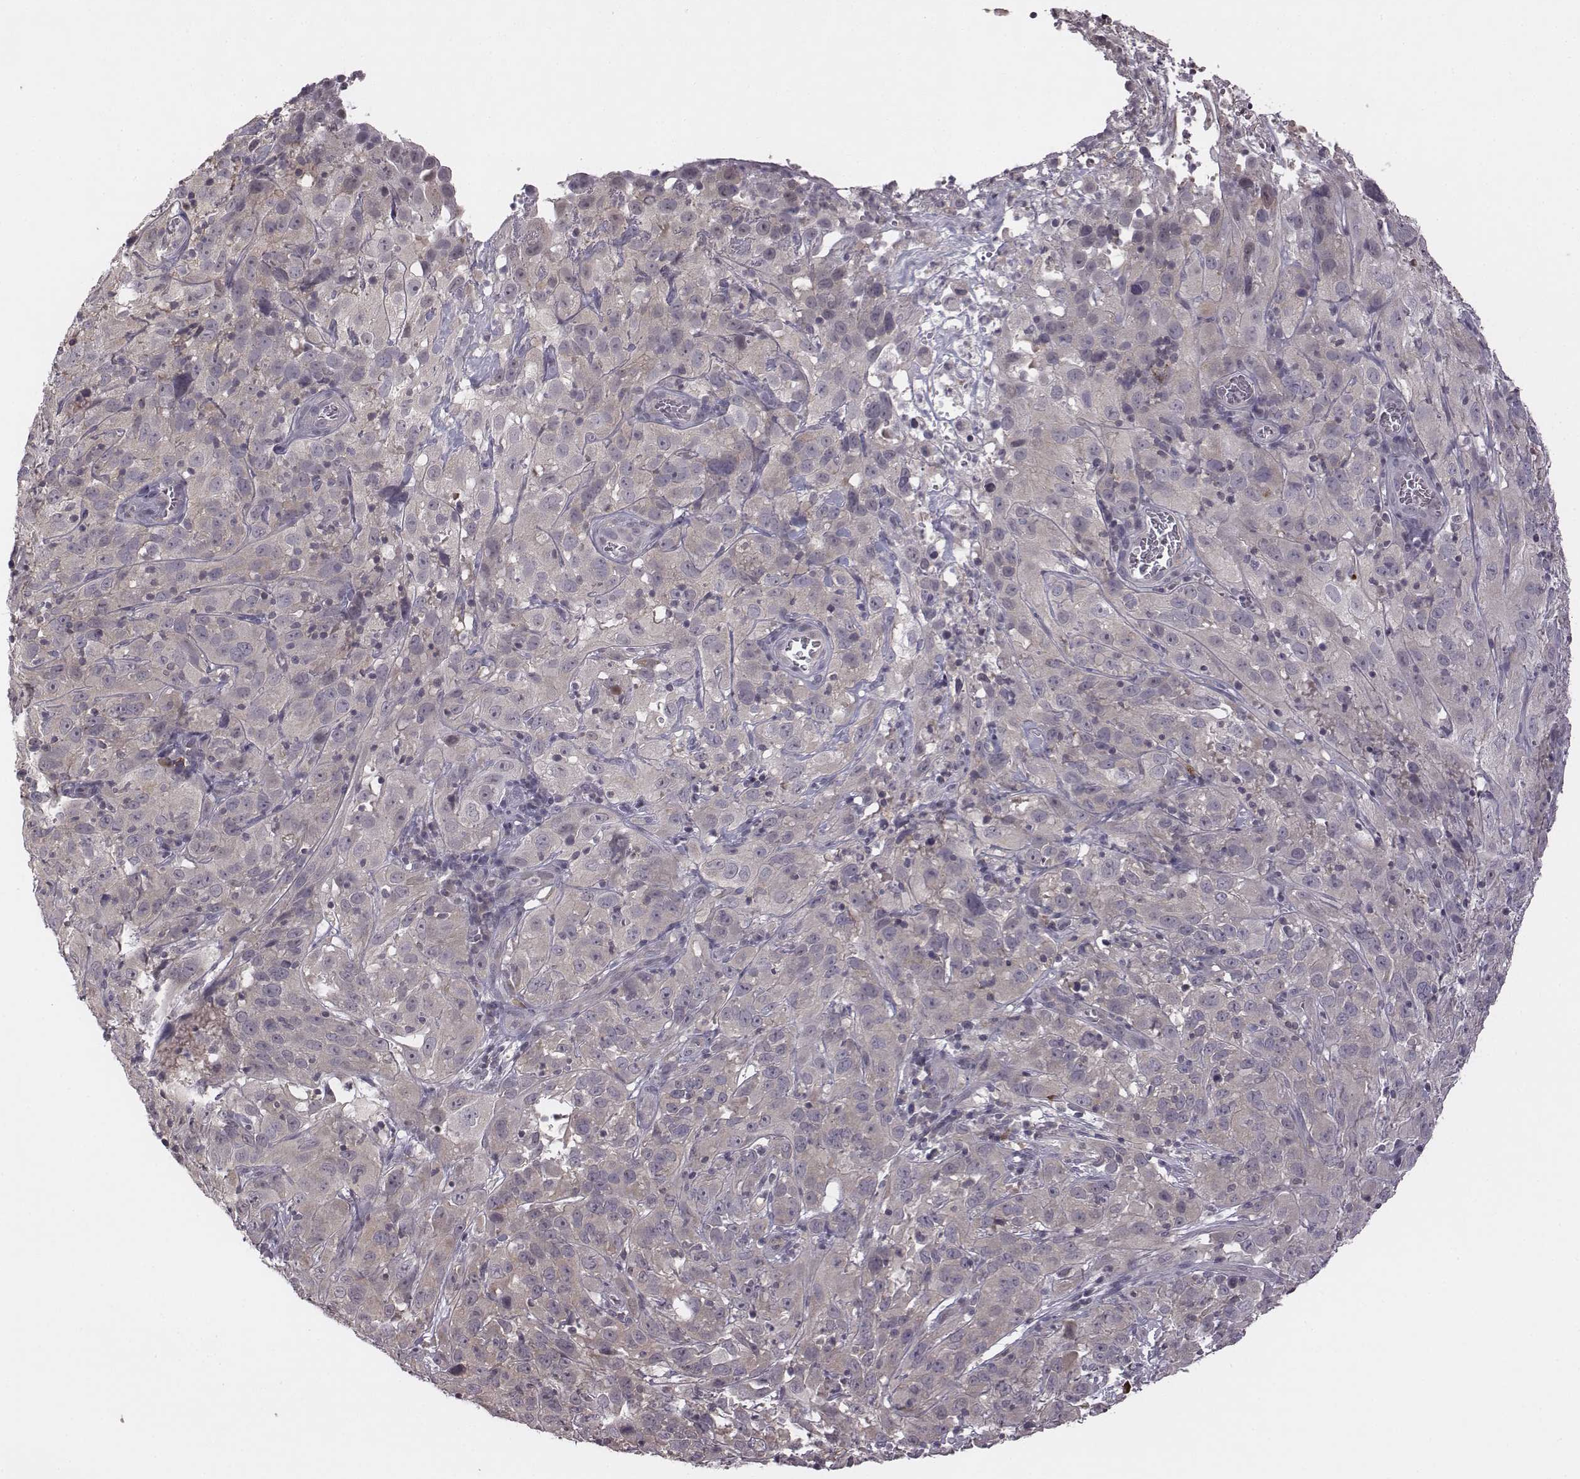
{"staining": {"intensity": "weak", "quantity": "25%-75%", "location": "cytoplasmic/membranous"}, "tissue": "cervical cancer", "cell_type": "Tumor cells", "image_type": "cancer", "snomed": [{"axis": "morphology", "description": "Squamous cell carcinoma, NOS"}, {"axis": "topography", "description": "Cervix"}], "caption": "A histopathology image of human cervical cancer stained for a protein displays weak cytoplasmic/membranous brown staining in tumor cells.", "gene": "BICDL1", "patient": {"sex": "female", "age": 32}}